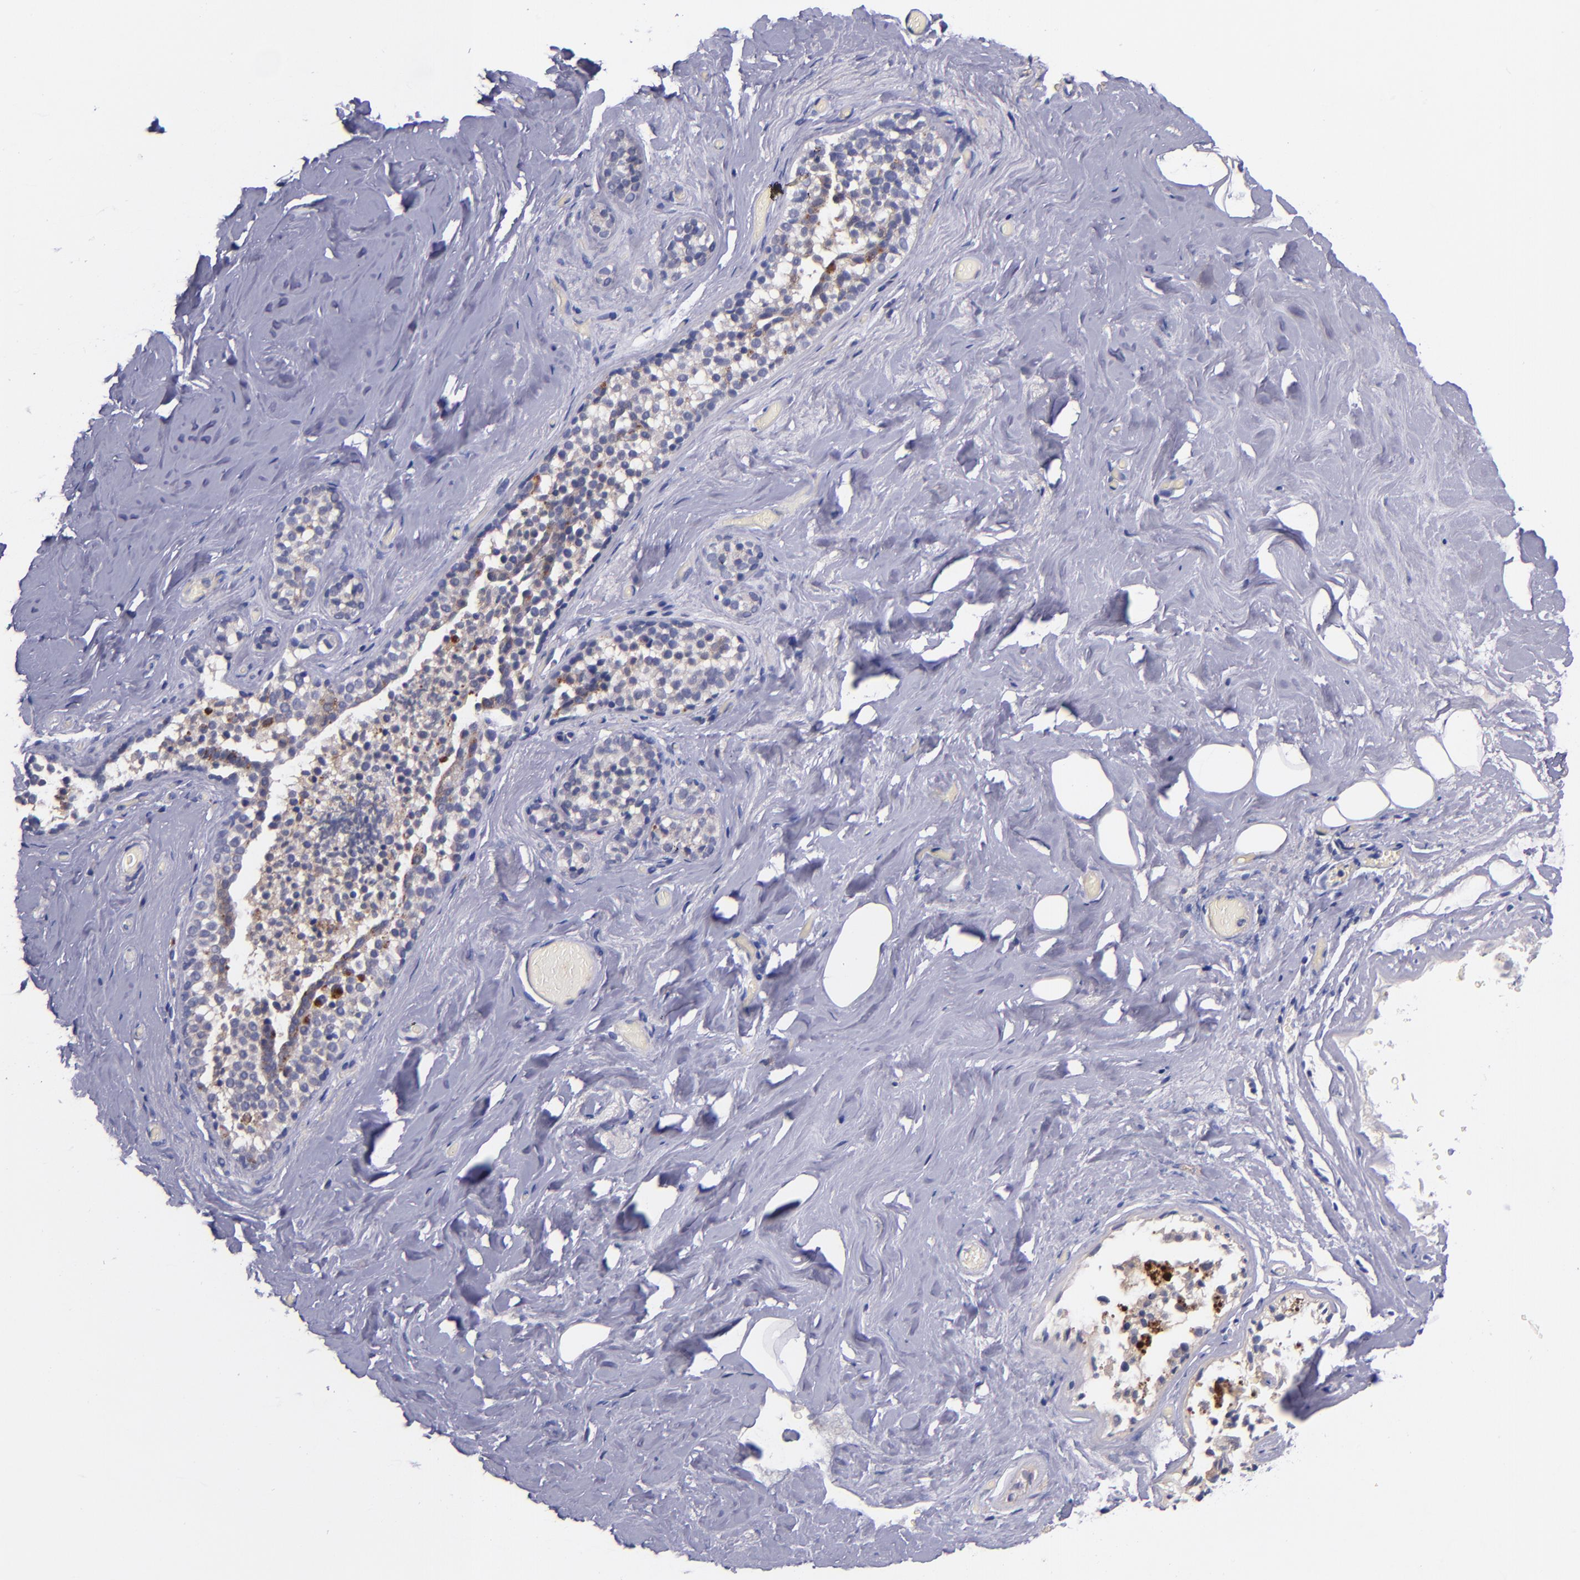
{"staining": {"intensity": "negative", "quantity": "none", "location": "none"}, "tissue": "breast", "cell_type": "Adipocytes", "image_type": "normal", "snomed": [{"axis": "morphology", "description": "Normal tissue, NOS"}, {"axis": "topography", "description": "Breast"}], "caption": "Immunohistochemistry of normal breast reveals no expression in adipocytes.", "gene": "RBP4", "patient": {"sex": "female", "age": 75}}